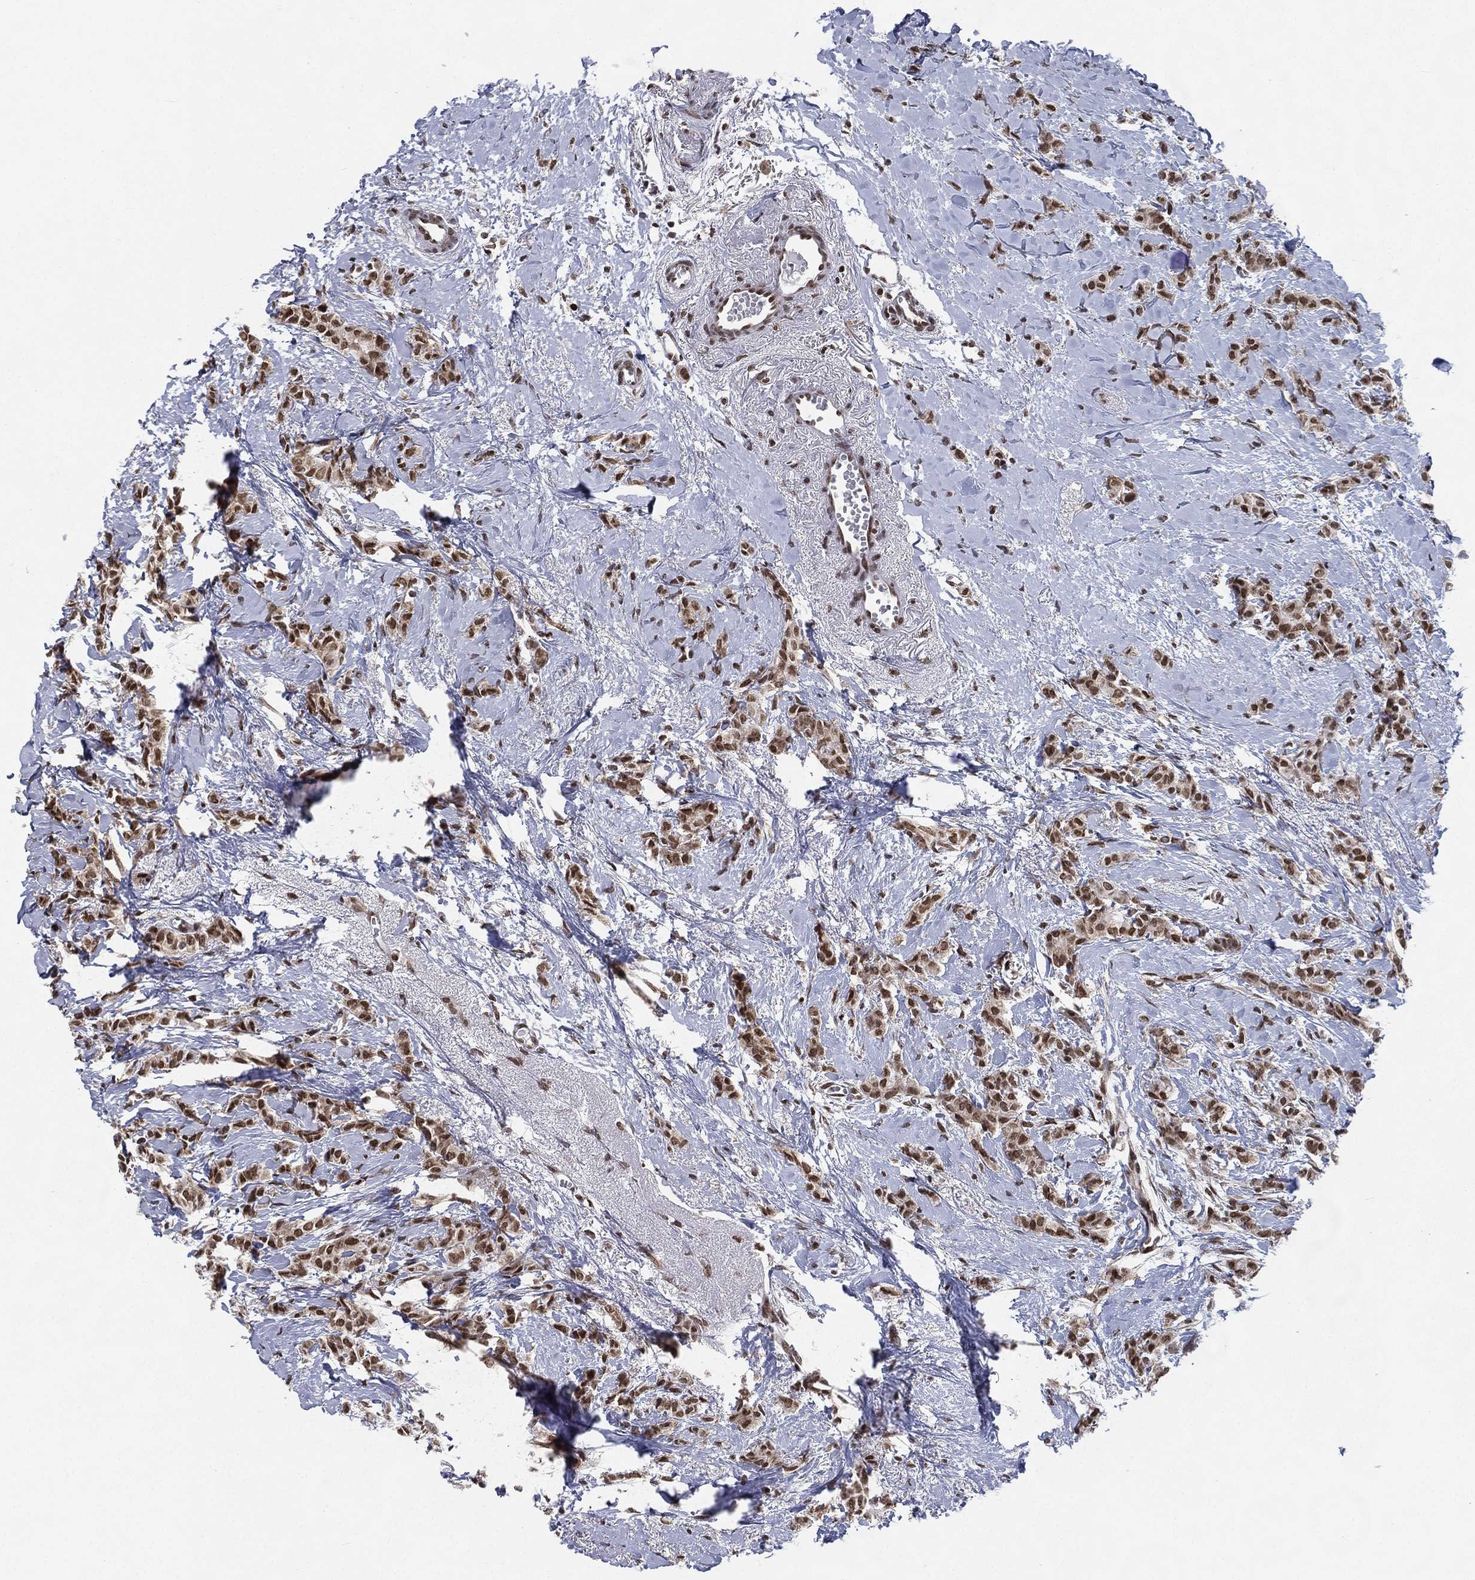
{"staining": {"intensity": "strong", "quantity": ">75%", "location": "nuclear"}, "tissue": "breast cancer", "cell_type": "Tumor cells", "image_type": "cancer", "snomed": [{"axis": "morphology", "description": "Duct carcinoma"}, {"axis": "topography", "description": "Breast"}], "caption": "Breast invasive ductal carcinoma stained for a protein shows strong nuclear positivity in tumor cells.", "gene": "FUBP3", "patient": {"sex": "female", "age": 85}}